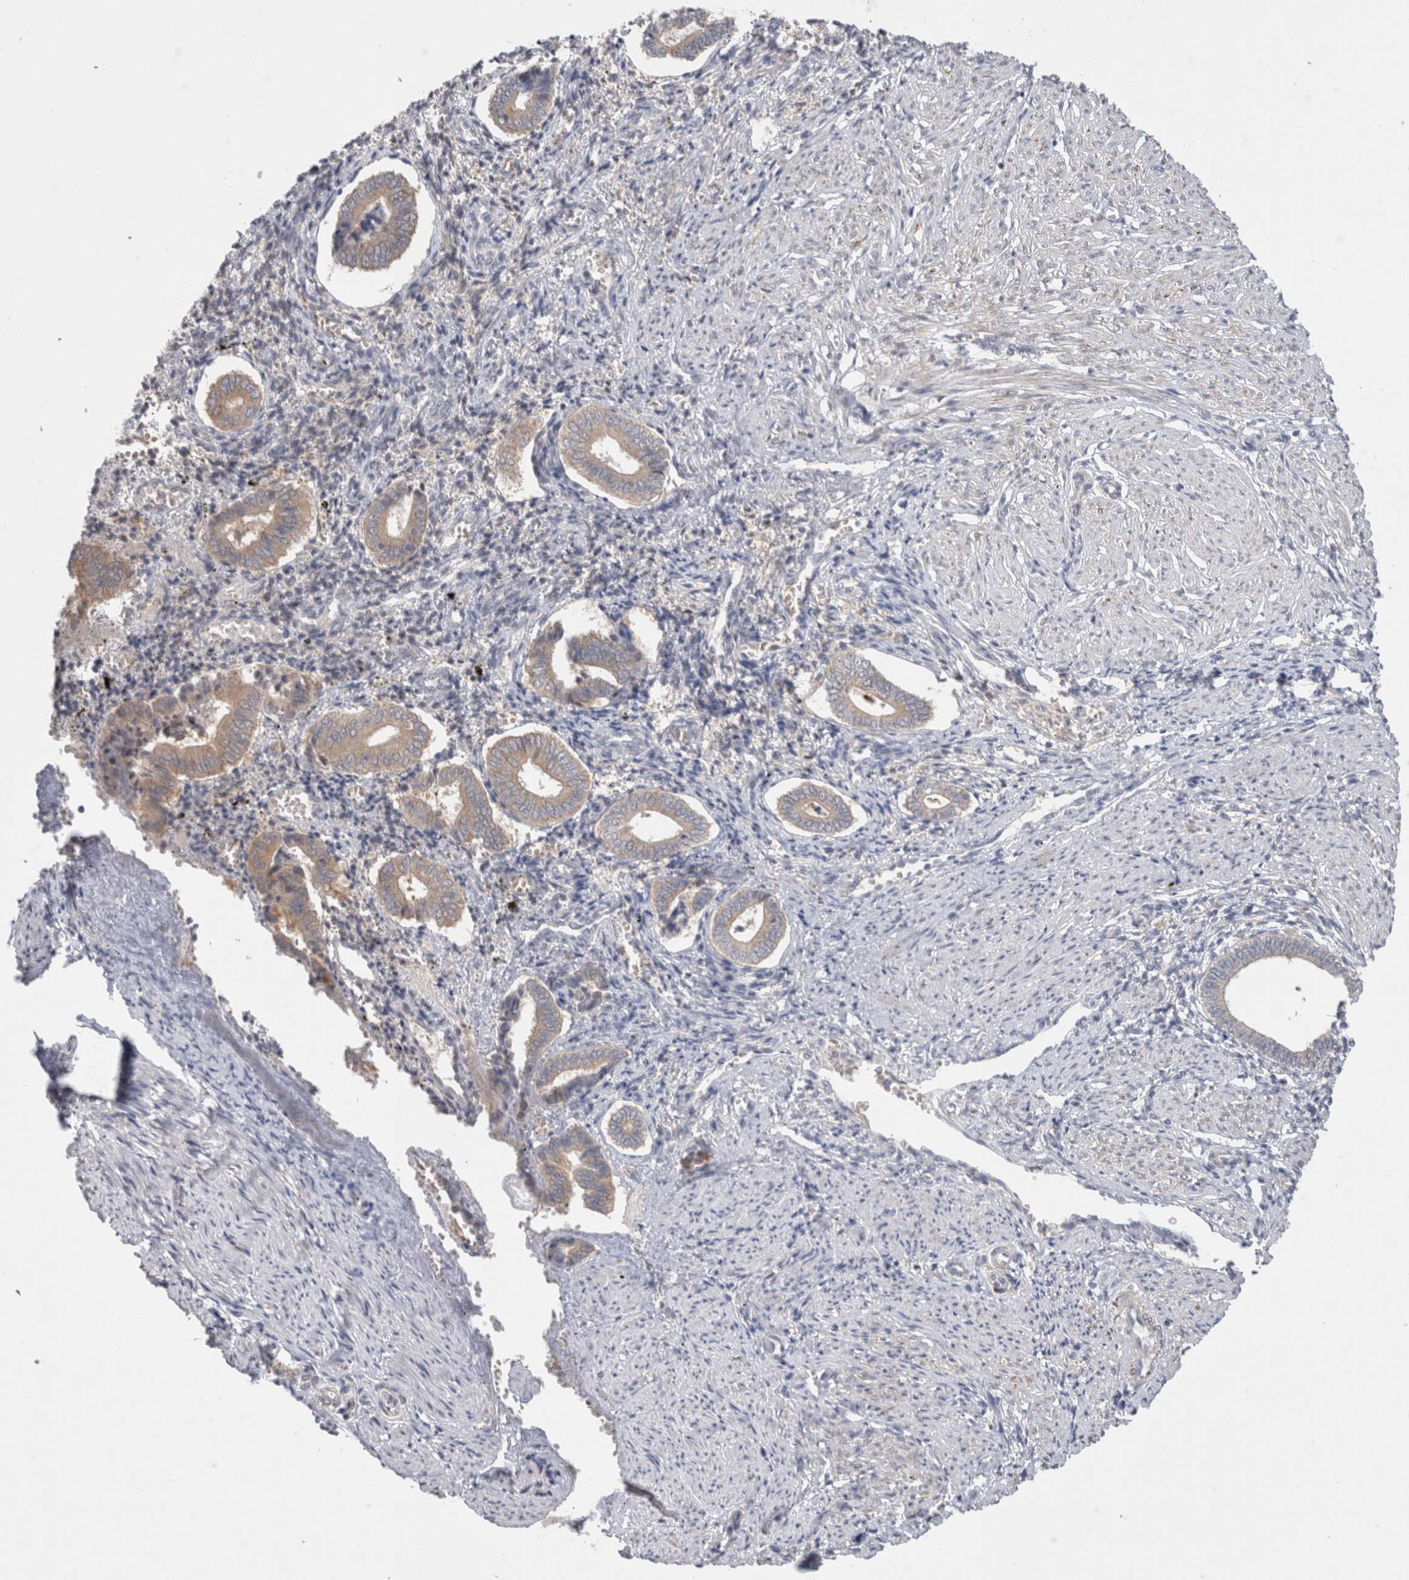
{"staining": {"intensity": "negative", "quantity": "none", "location": "none"}, "tissue": "endometrium", "cell_type": "Cells in endometrial stroma", "image_type": "normal", "snomed": [{"axis": "morphology", "description": "Normal tissue, NOS"}, {"axis": "topography", "description": "Endometrium"}], "caption": "Immunohistochemistry (IHC) photomicrograph of normal endometrium stained for a protein (brown), which displays no staining in cells in endometrial stroma.", "gene": "NDOR1", "patient": {"sex": "female", "age": 42}}